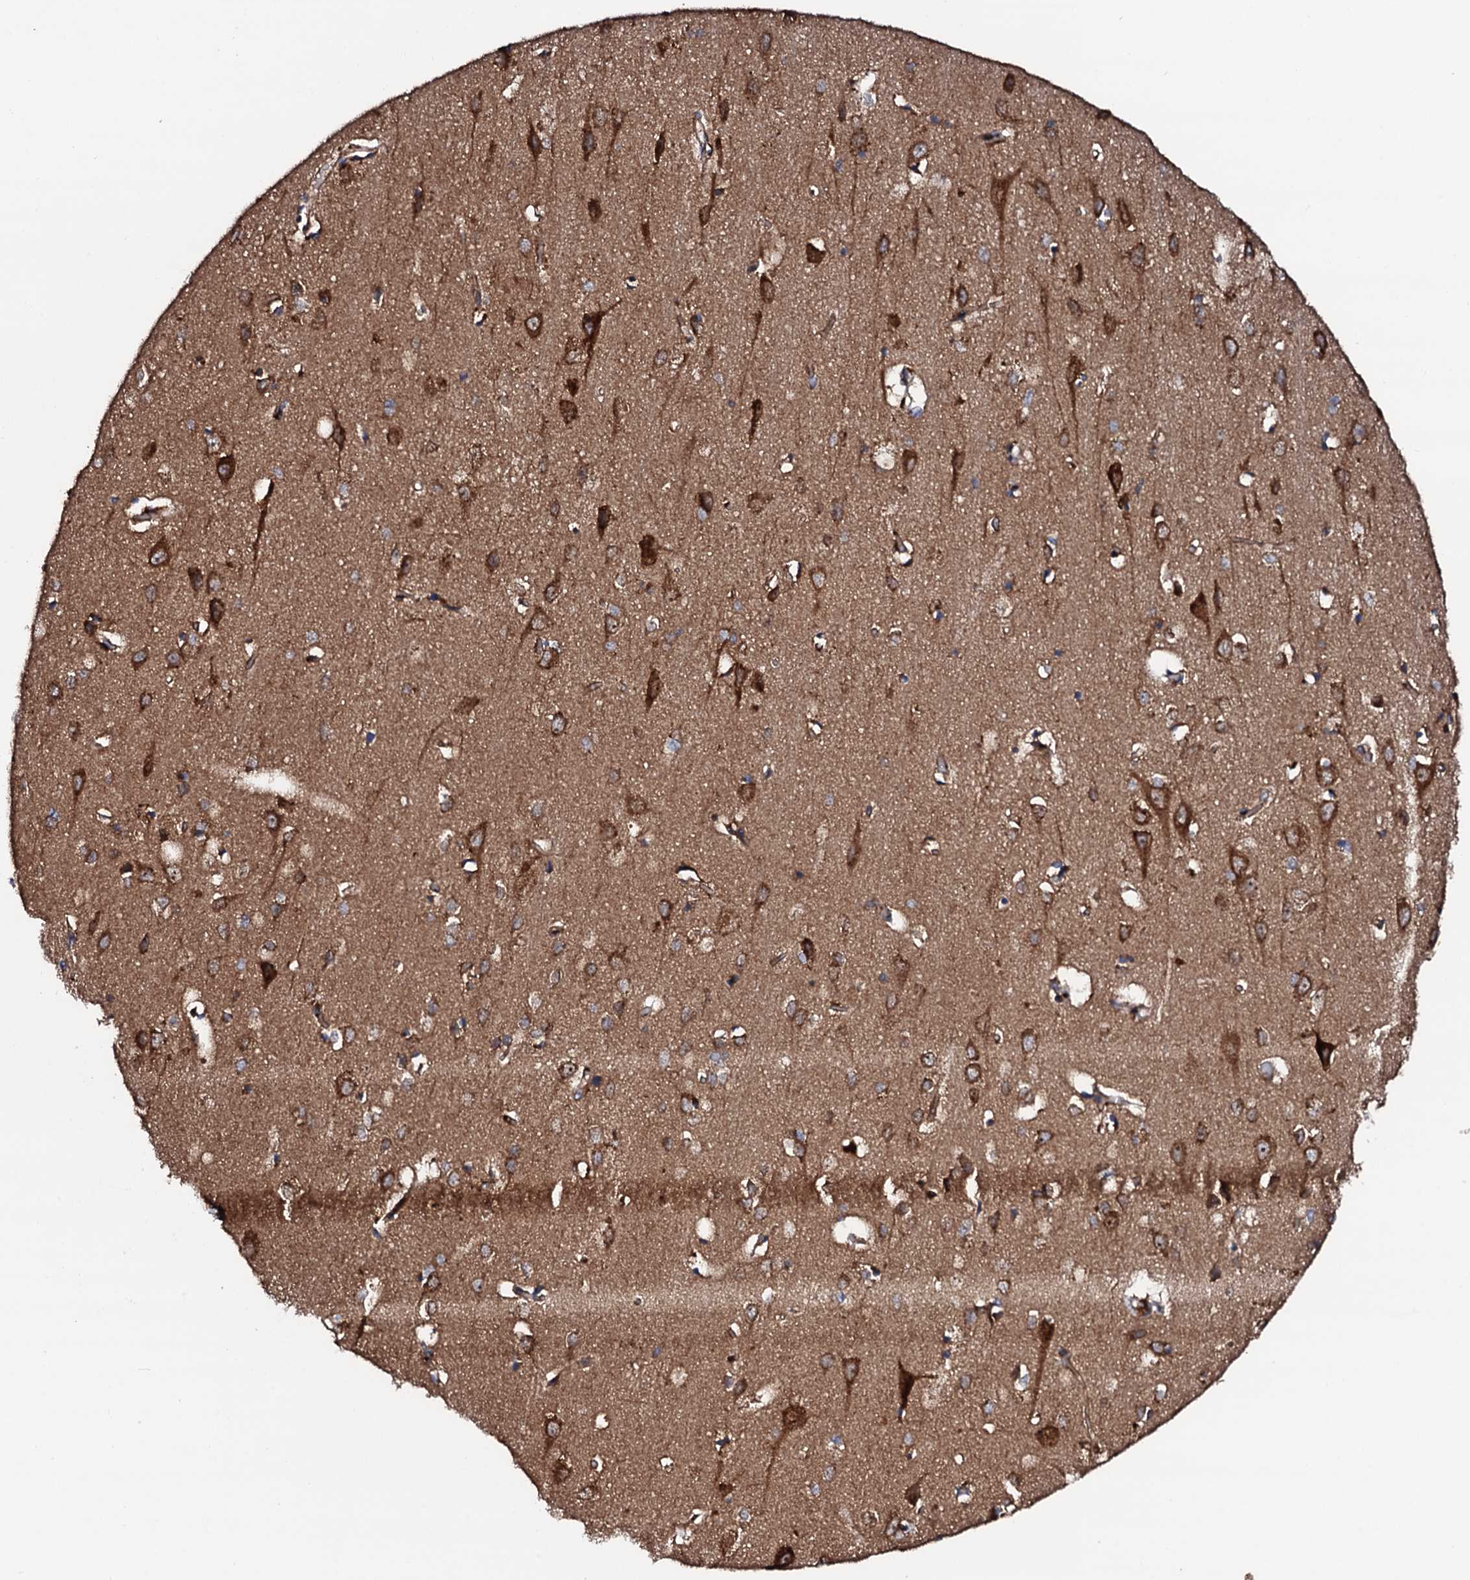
{"staining": {"intensity": "weak", "quantity": ">75%", "location": "cytoplasmic/membranous"}, "tissue": "cerebral cortex", "cell_type": "Endothelial cells", "image_type": "normal", "snomed": [{"axis": "morphology", "description": "Normal tissue, NOS"}, {"axis": "topography", "description": "Cerebral cortex"}], "caption": "Brown immunohistochemical staining in unremarkable cerebral cortex exhibits weak cytoplasmic/membranous positivity in approximately >75% of endothelial cells. Ihc stains the protein of interest in brown and the nuclei are stained blue.", "gene": "ENSG00000256591", "patient": {"sex": "female", "age": 64}}